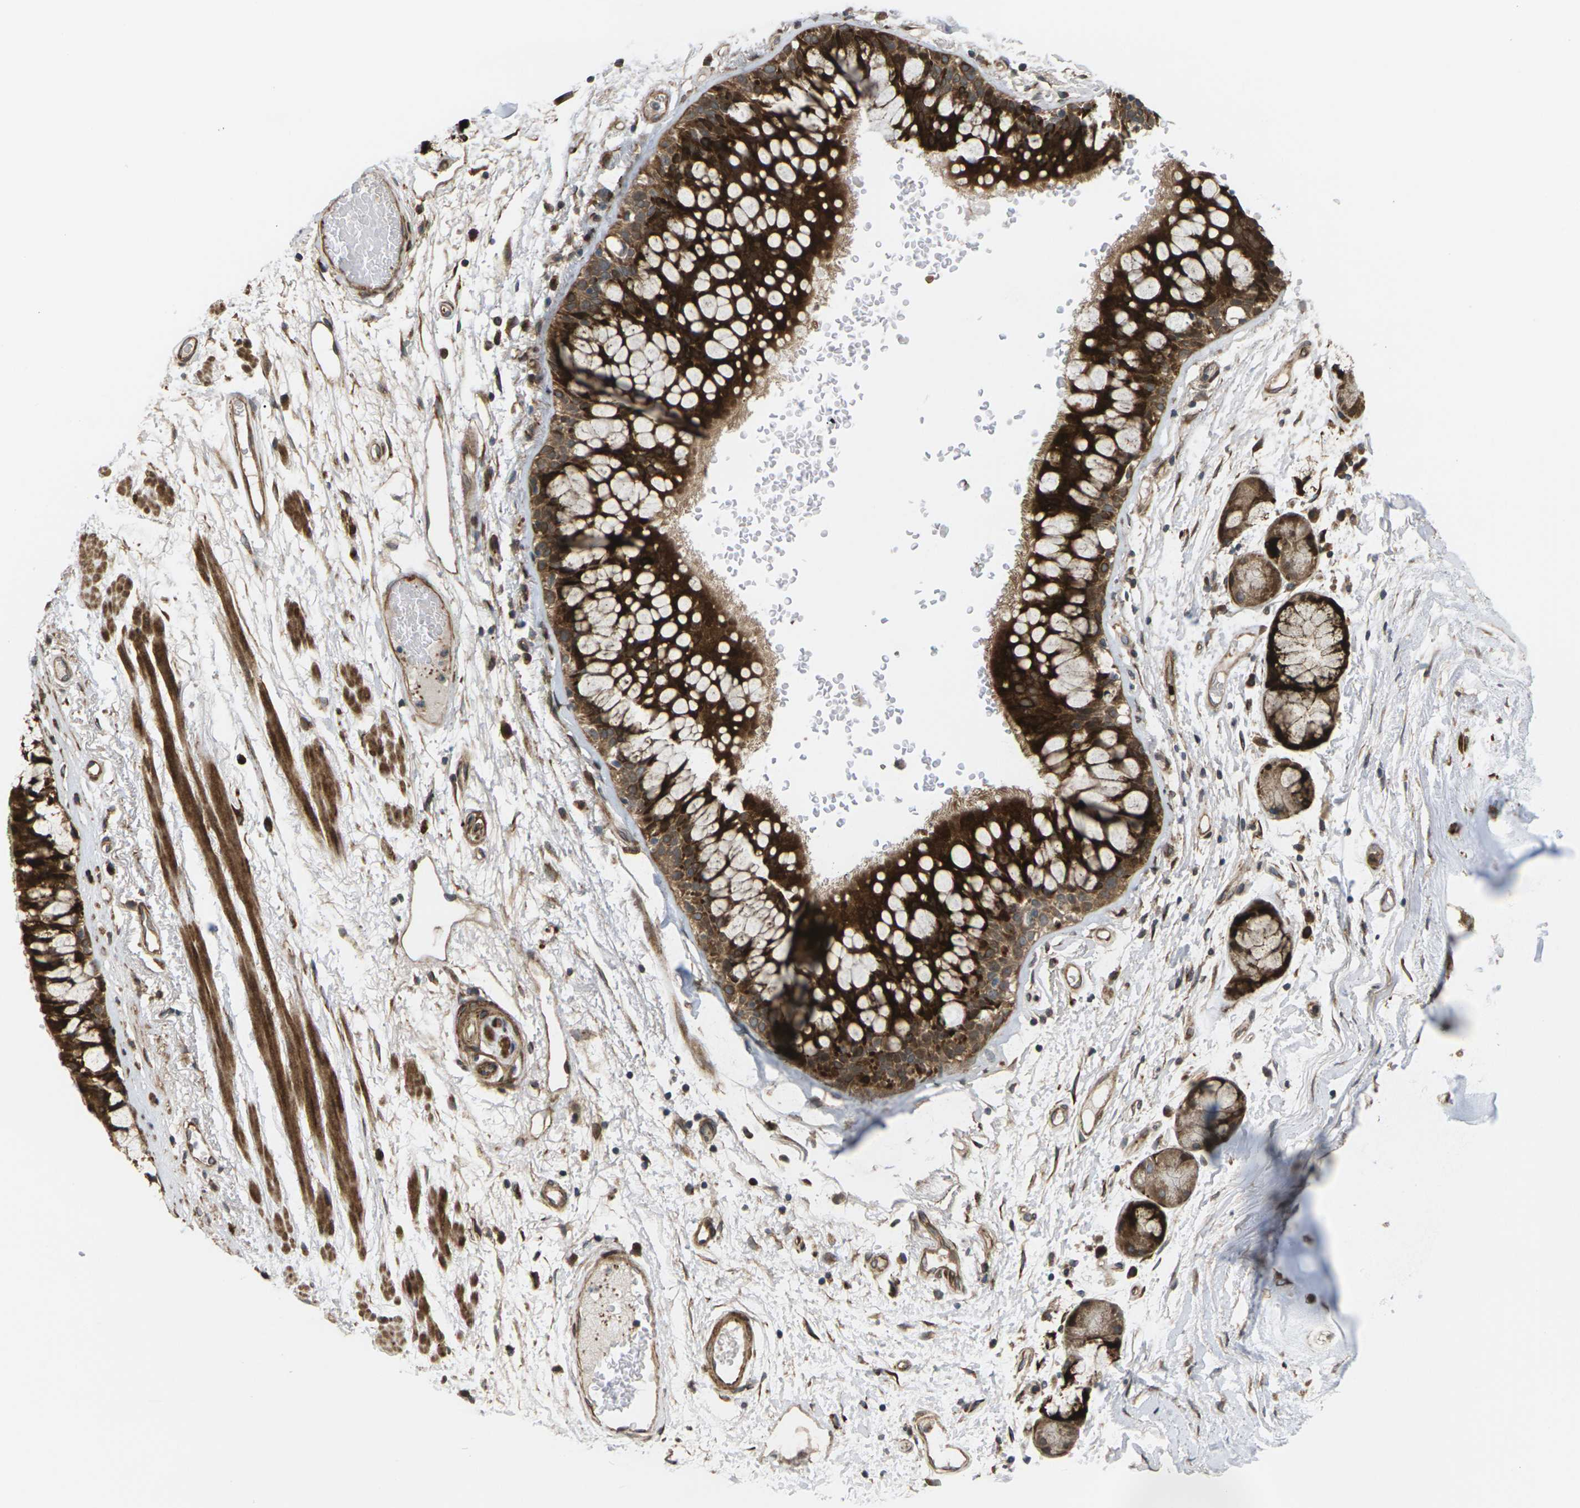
{"staining": {"intensity": "strong", "quantity": ">75%", "location": "cytoplasmic/membranous"}, "tissue": "bronchus", "cell_type": "Respiratory epithelial cells", "image_type": "normal", "snomed": [{"axis": "morphology", "description": "Normal tissue, NOS"}, {"axis": "topography", "description": "Bronchus"}], "caption": "Immunohistochemical staining of normal bronchus displays strong cytoplasmic/membranous protein expression in about >75% of respiratory epithelial cells.", "gene": "ROBO1", "patient": {"sex": "male", "age": 66}}